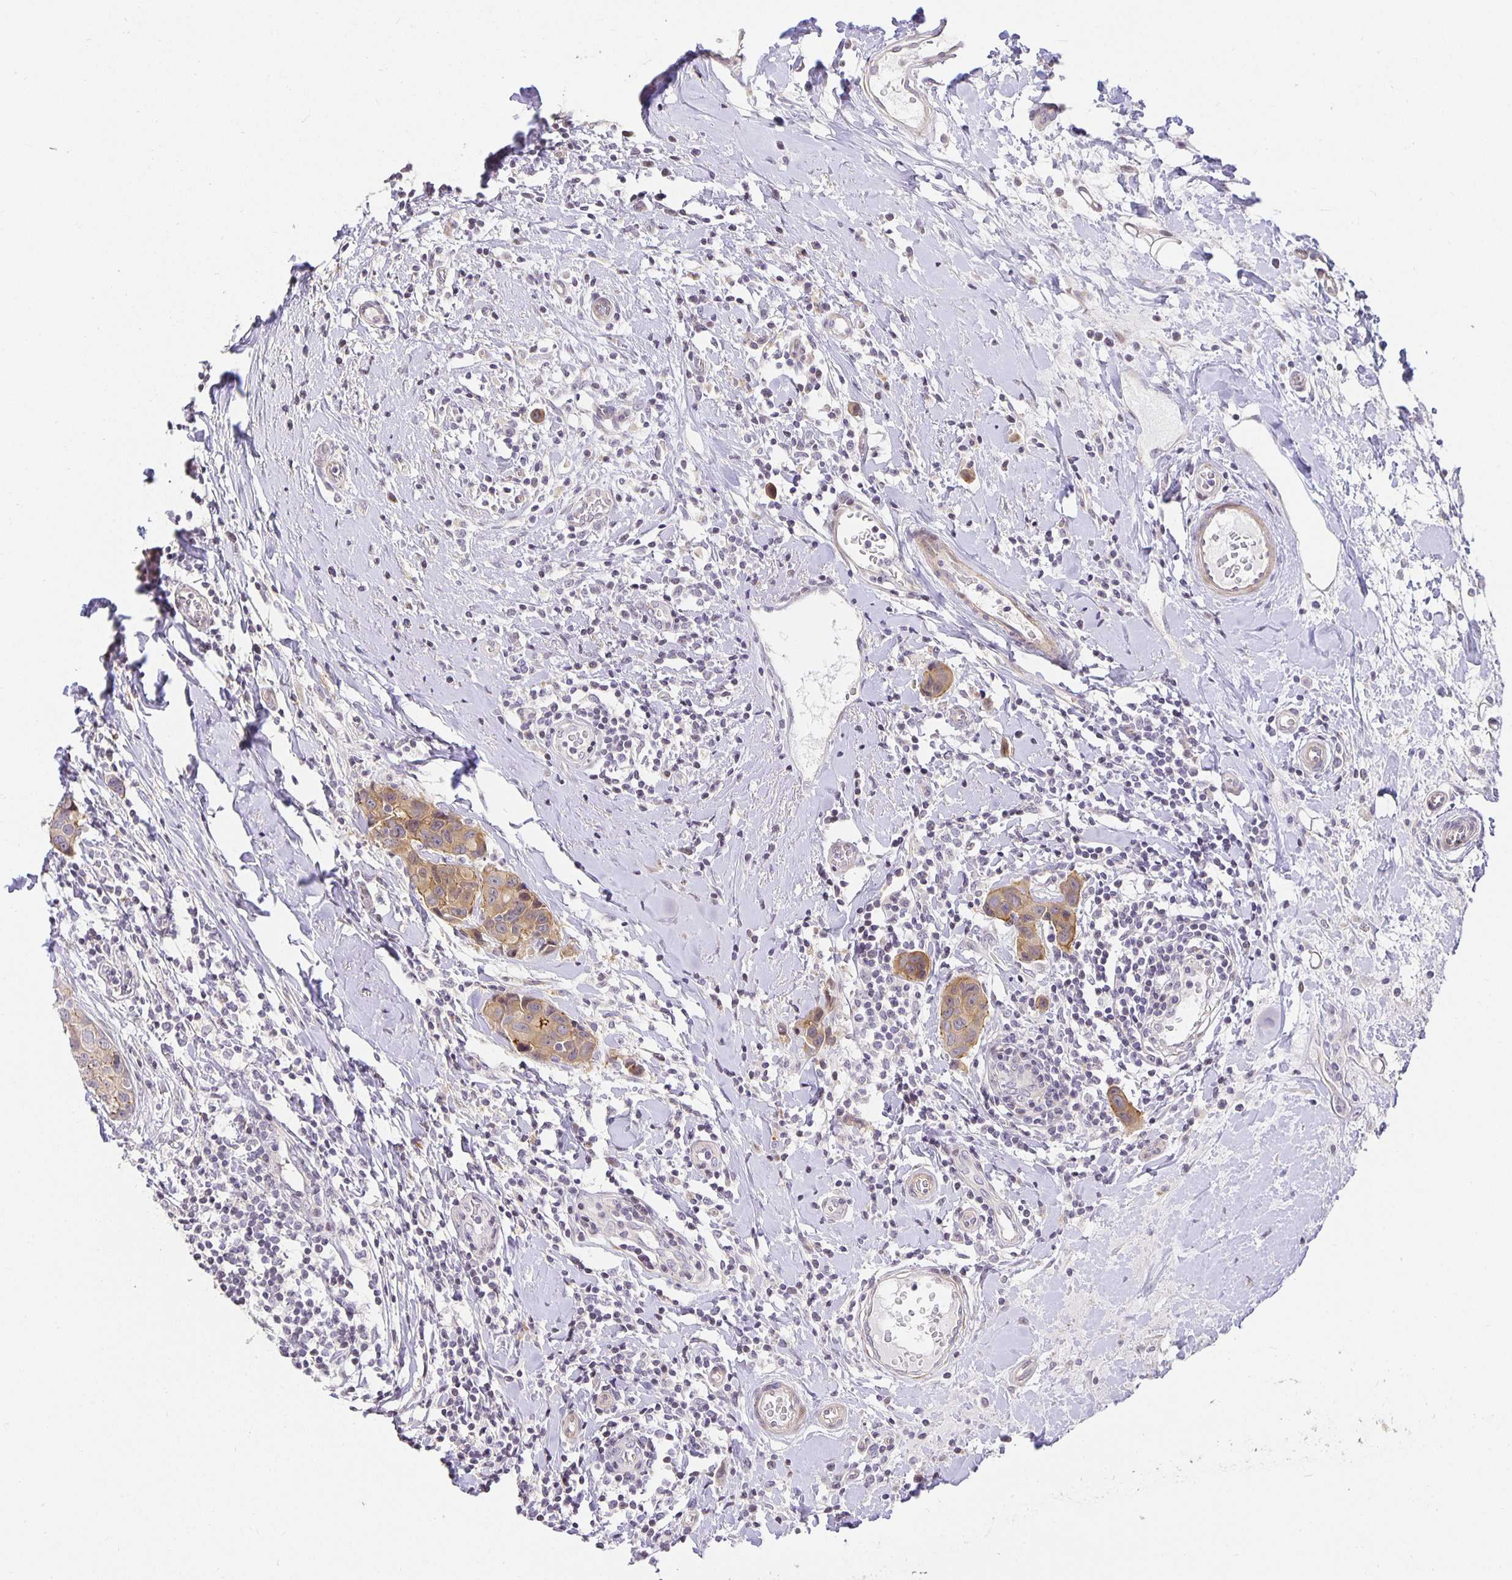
{"staining": {"intensity": "moderate", "quantity": ">75%", "location": "cytoplasmic/membranous"}, "tissue": "breast cancer", "cell_type": "Tumor cells", "image_type": "cancer", "snomed": [{"axis": "morphology", "description": "Duct carcinoma"}, {"axis": "topography", "description": "Breast"}], "caption": "This is a micrograph of IHC staining of breast infiltrating ductal carcinoma, which shows moderate positivity in the cytoplasmic/membranous of tumor cells.", "gene": "TJP3", "patient": {"sex": "female", "age": 24}}